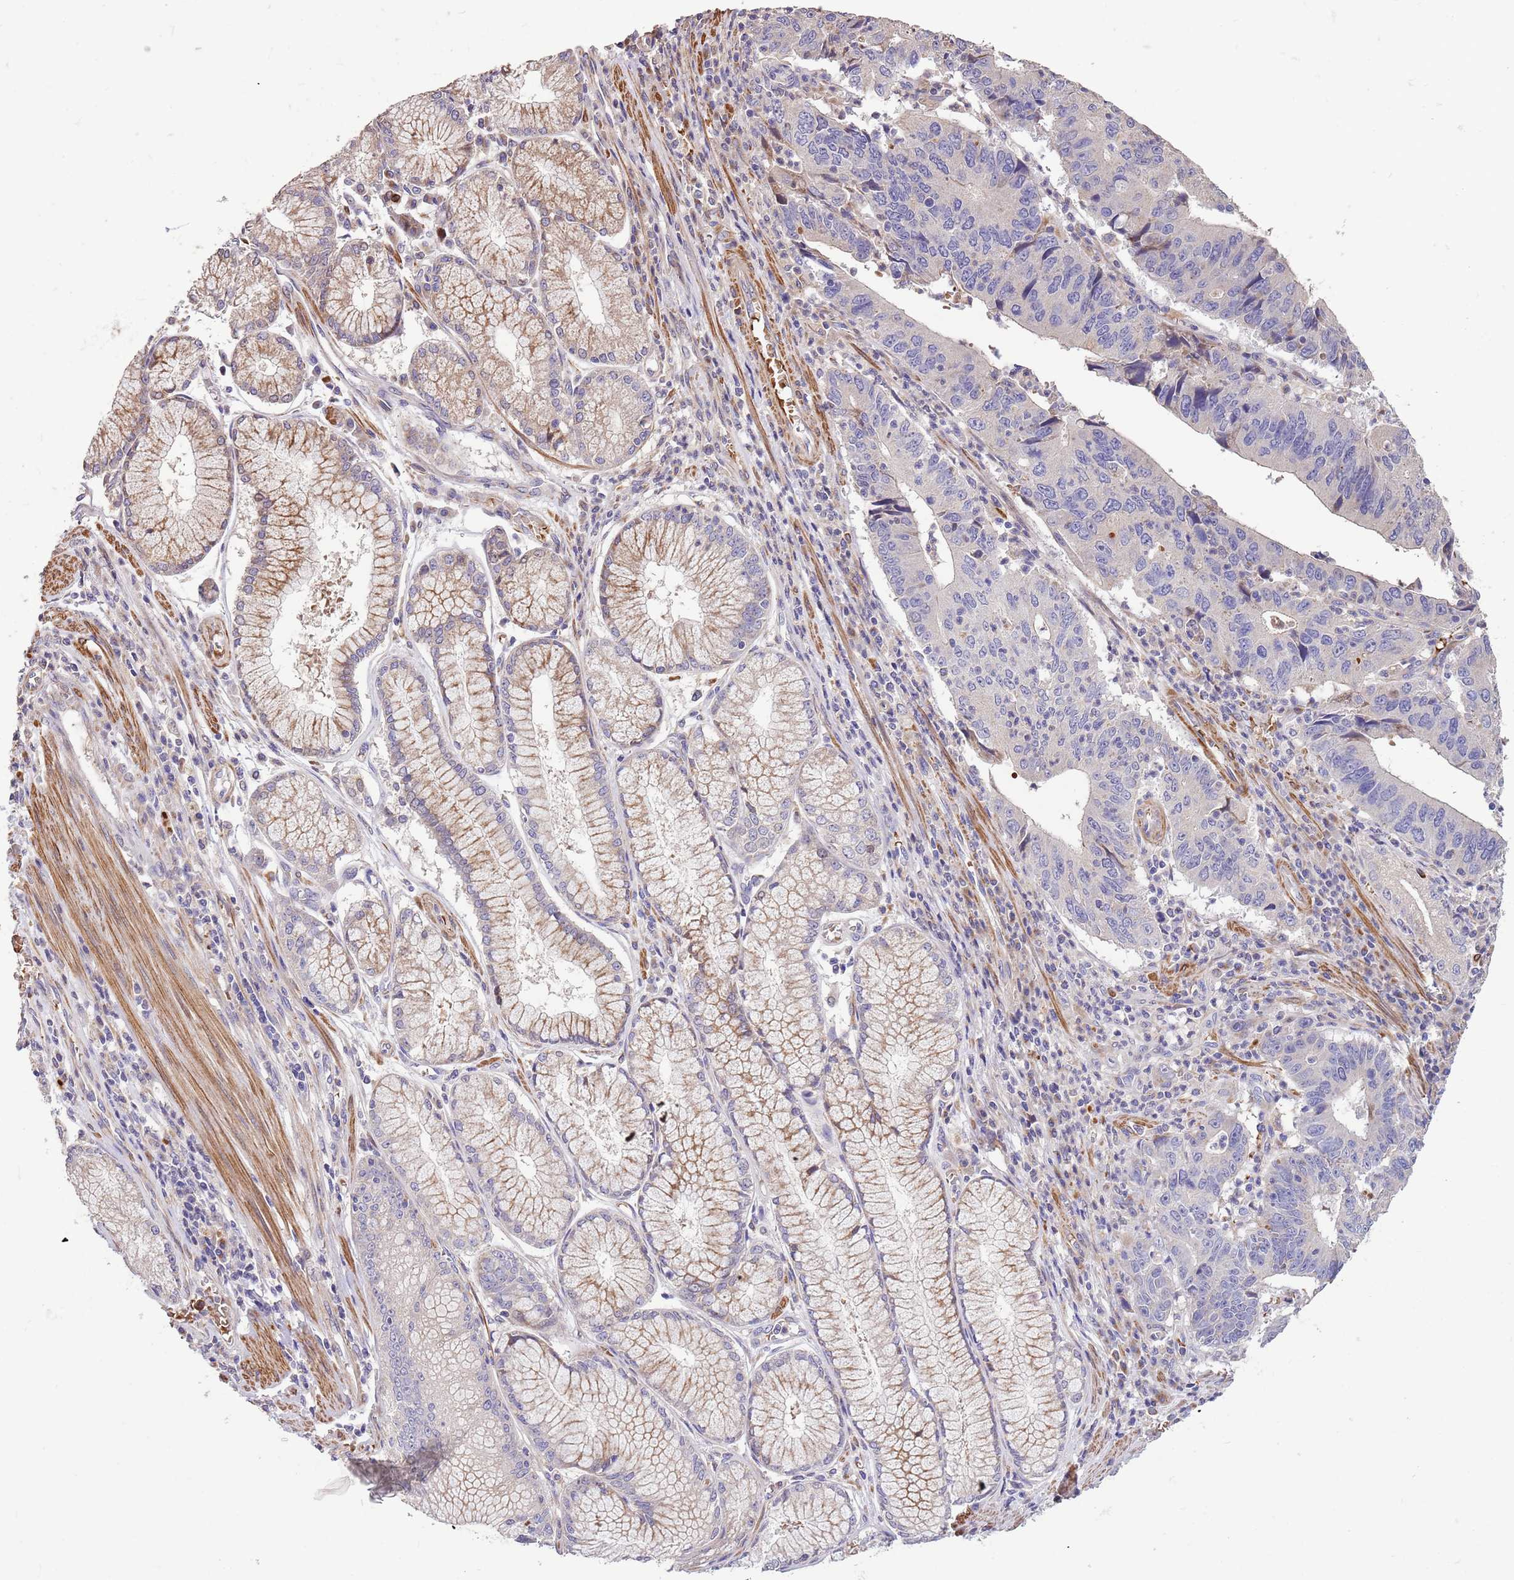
{"staining": {"intensity": "negative", "quantity": "none", "location": "none"}, "tissue": "stomach cancer", "cell_type": "Tumor cells", "image_type": "cancer", "snomed": [{"axis": "morphology", "description": "Adenocarcinoma, NOS"}, {"axis": "topography", "description": "Stomach"}], "caption": "This is a histopathology image of IHC staining of stomach cancer, which shows no staining in tumor cells.", "gene": "PIGA", "patient": {"sex": "male", "age": 59}}